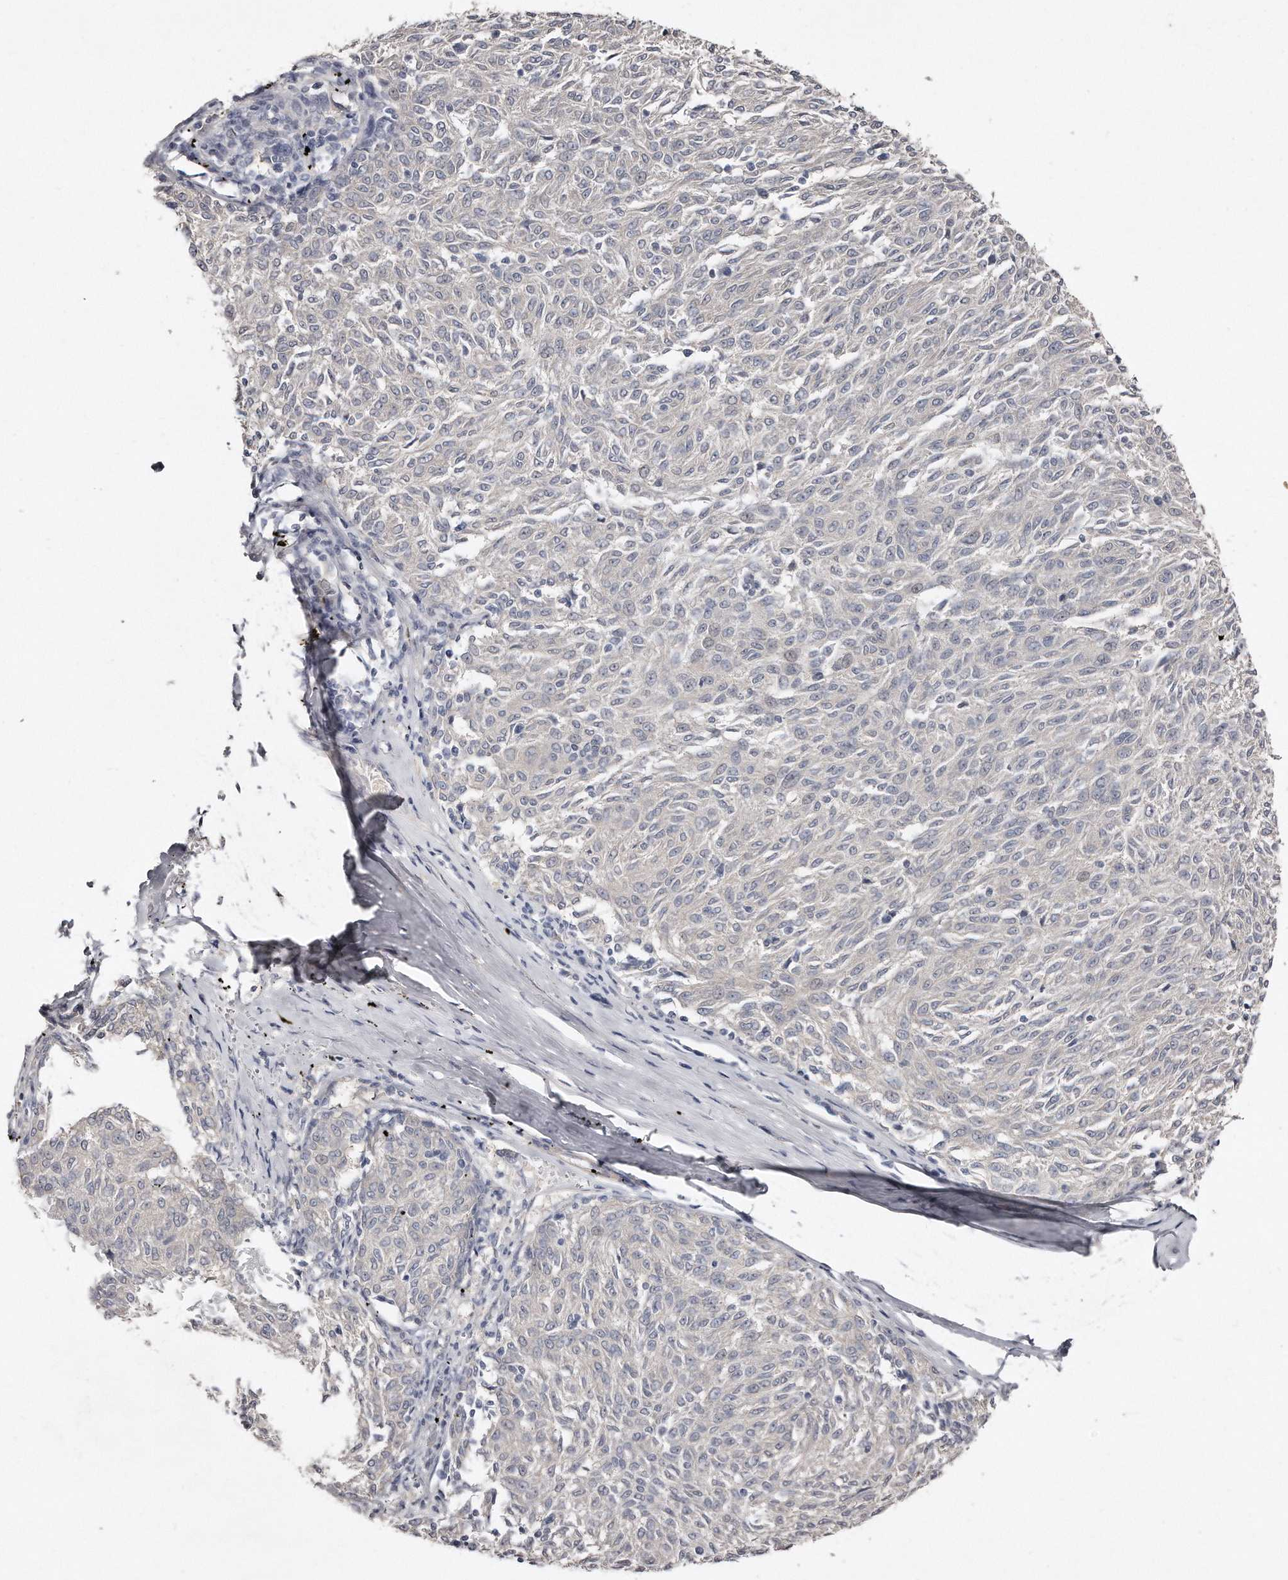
{"staining": {"intensity": "negative", "quantity": "none", "location": "none"}, "tissue": "melanoma", "cell_type": "Tumor cells", "image_type": "cancer", "snomed": [{"axis": "morphology", "description": "Malignant melanoma, NOS"}, {"axis": "topography", "description": "Skin"}], "caption": "Protein analysis of malignant melanoma reveals no significant positivity in tumor cells.", "gene": "LMOD1", "patient": {"sex": "female", "age": 72}}